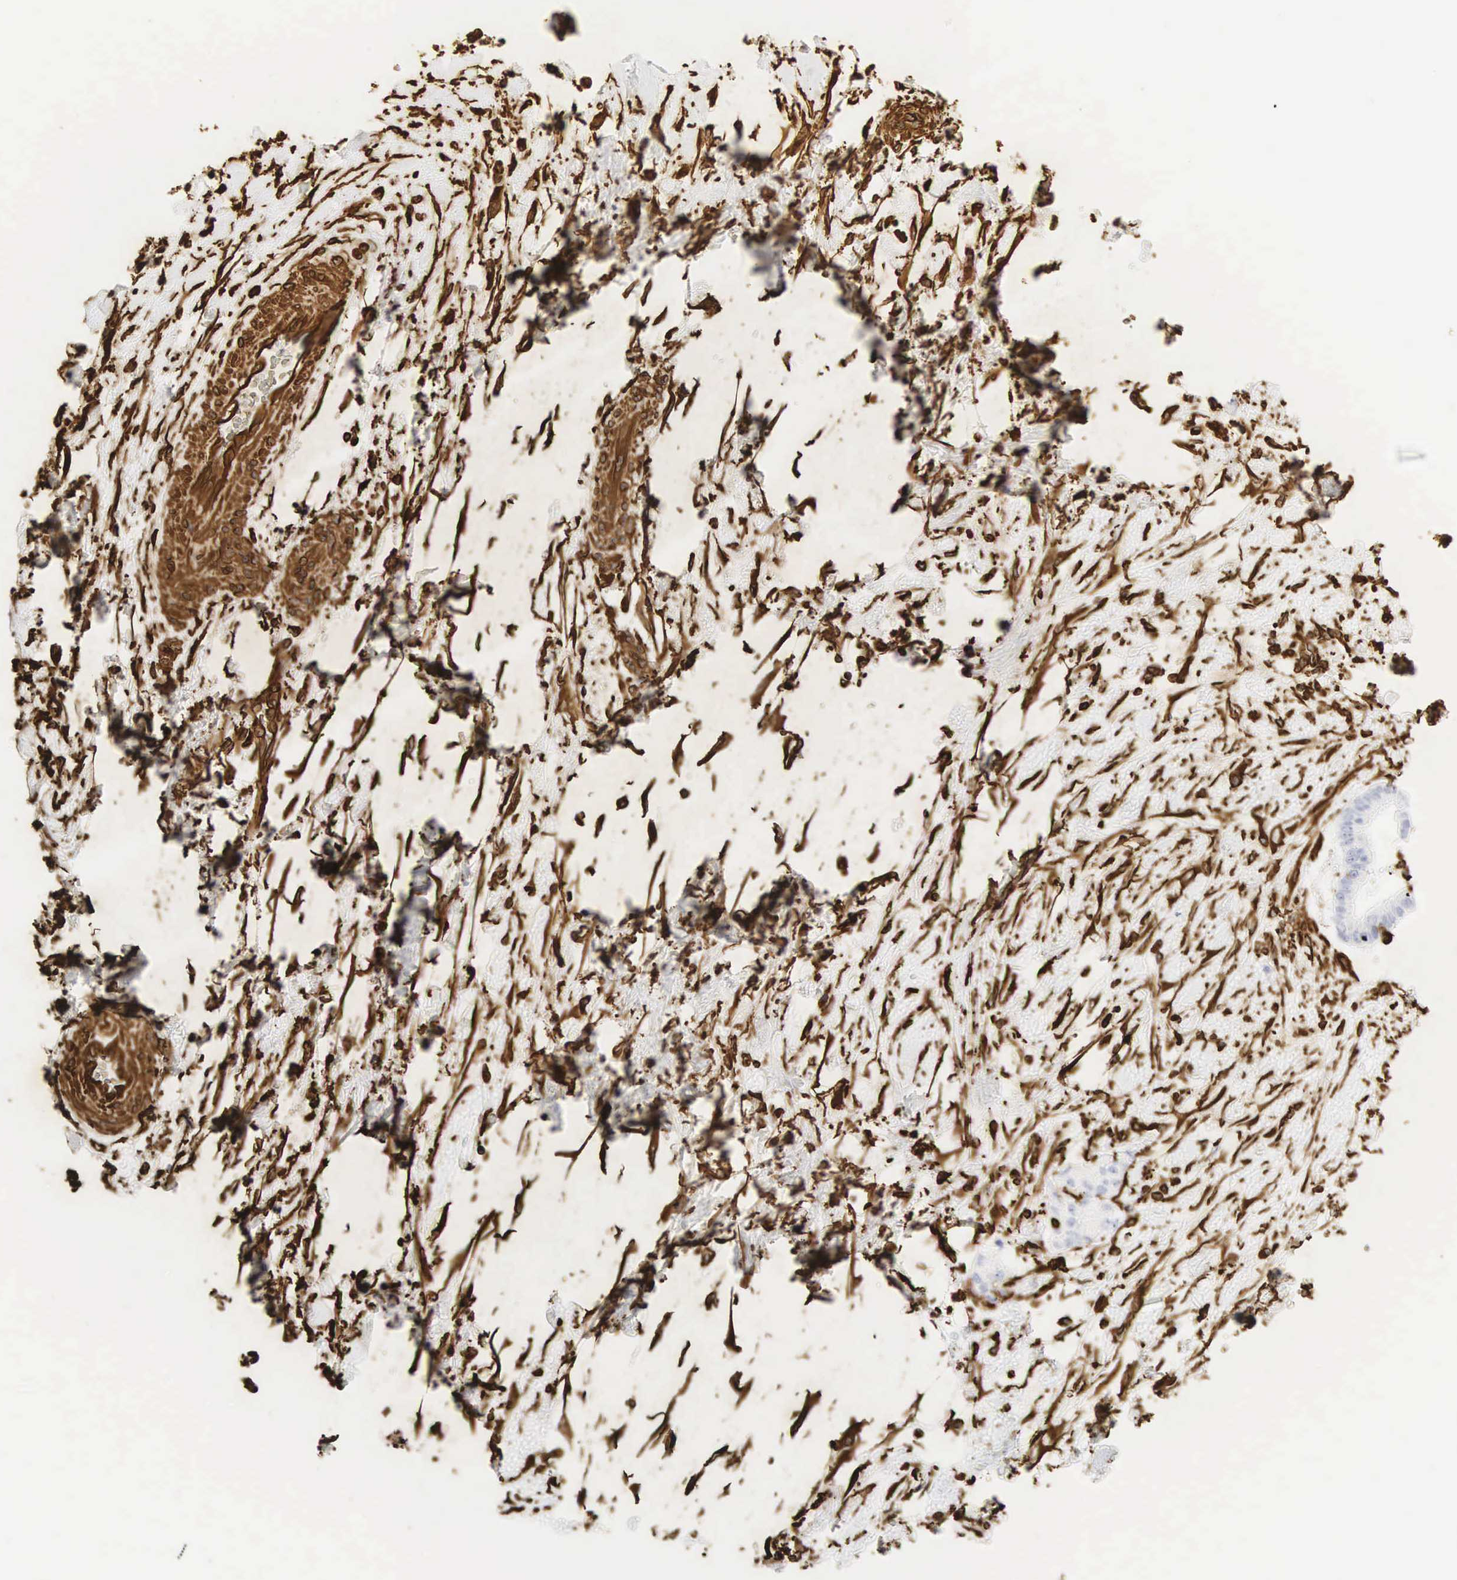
{"staining": {"intensity": "strong", "quantity": "25%-75%", "location": "cytoplasmic/membranous"}, "tissue": "liver cancer", "cell_type": "Tumor cells", "image_type": "cancer", "snomed": [{"axis": "morphology", "description": "Cholangiocarcinoma"}, {"axis": "topography", "description": "Liver"}], "caption": "Cholangiocarcinoma (liver) was stained to show a protein in brown. There is high levels of strong cytoplasmic/membranous expression in approximately 25%-75% of tumor cells. (Brightfield microscopy of DAB IHC at high magnification).", "gene": "VIM", "patient": {"sex": "male", "age": 57}}